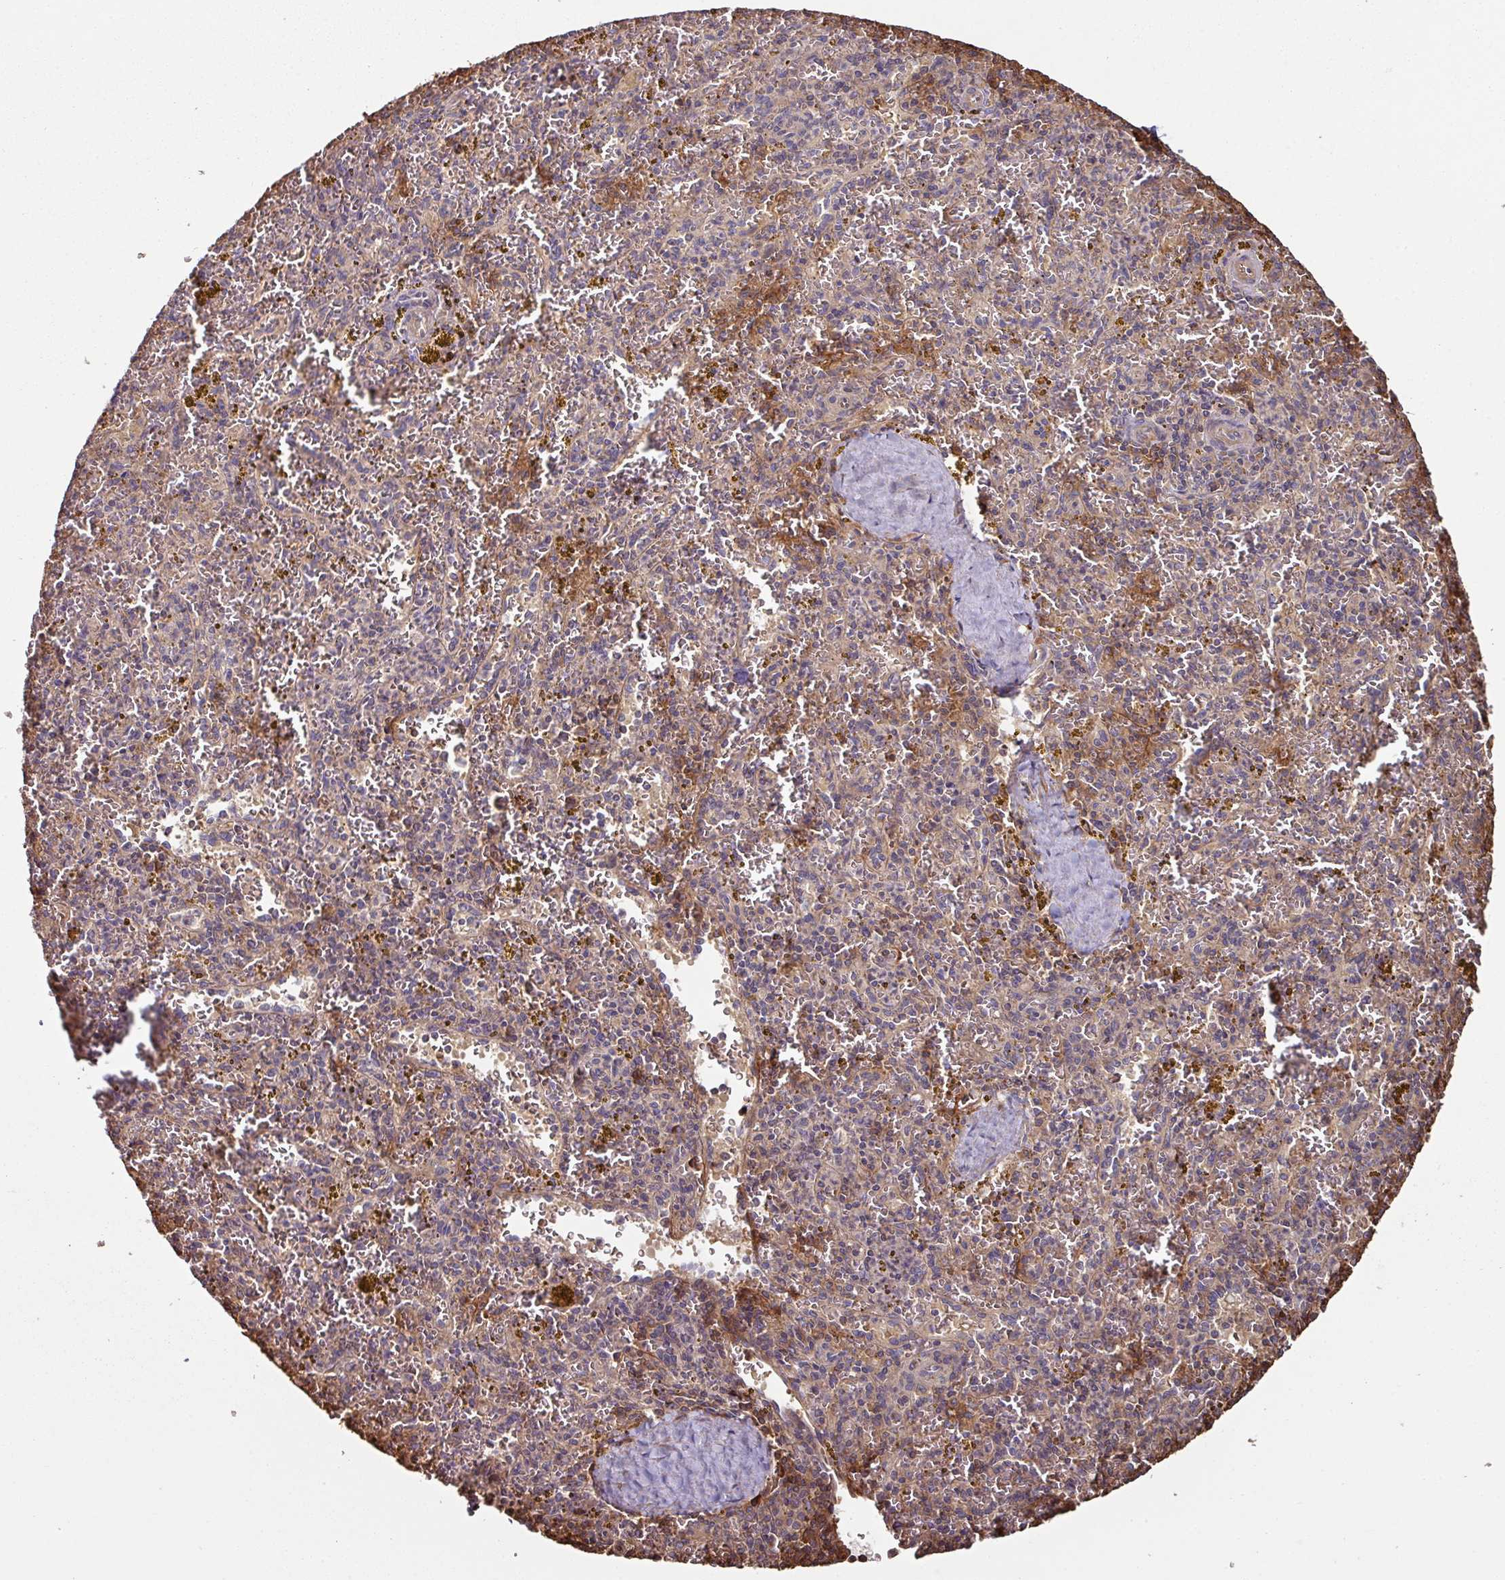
{"staining": {"intensity": "moderate", "quantity": "25%-75%", "location": "cytoplasmic/membranous"}, "tissue": "spleen", "cell_type": "Cells in red pulp", "image_type": "normal", "snomed": [{"axis": "morphology", "description": "Normal tissue, NOS"}, {"axis": "topography", "description": "Spleen"}], "caption": "DAB (3,3'-diaminobenzidine) immunohistochemical staining of benign spleen reveals moderate cytoplasmic/membranous protein positivity in about 25%-75% of cells in red pulp. Immunohistochemistry stains the protein of interest in brown and the nuclei are stained blue.", "gene": "SIK1", "patient": {"sex": "male", "age": 57}}